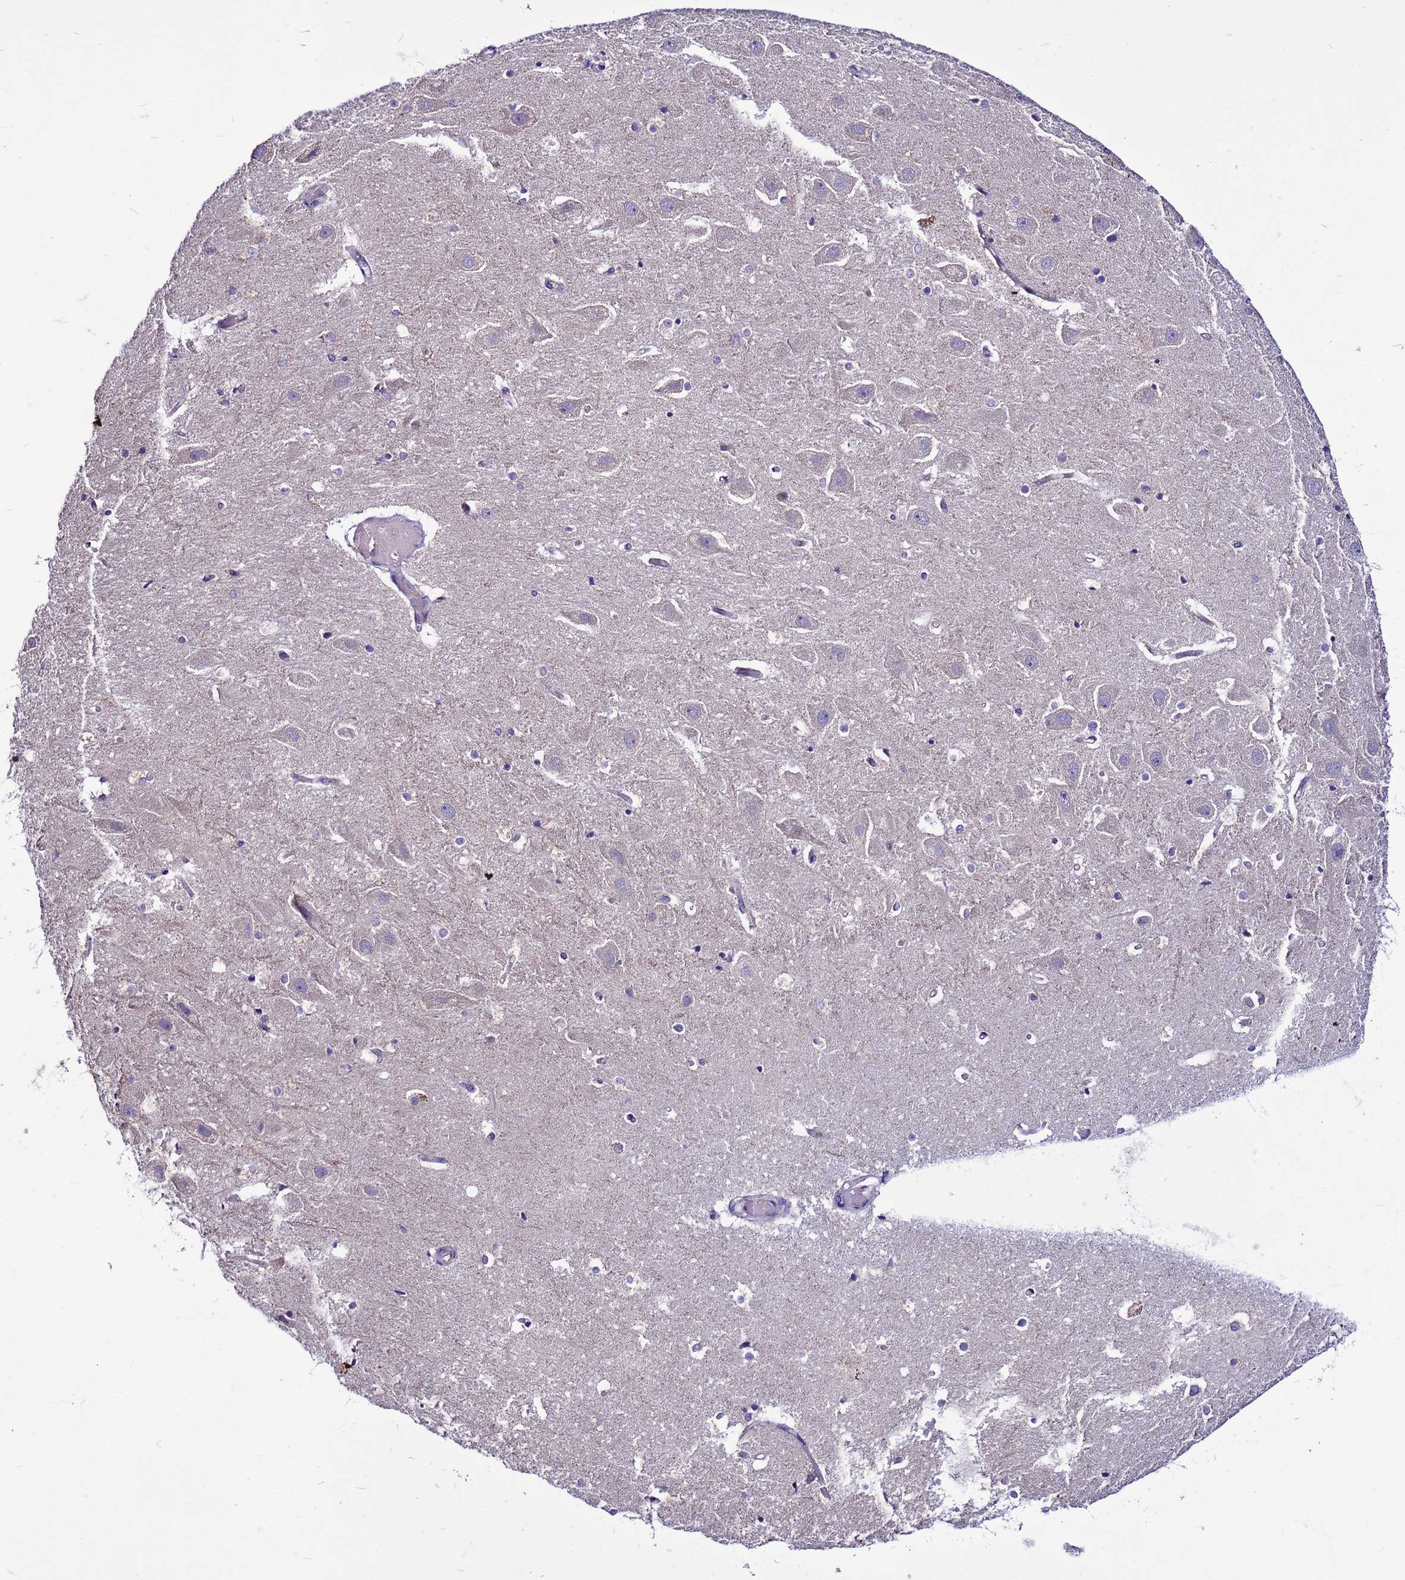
{"staining": {"intensity": "negative", "quantity": "none", "location": "none"}, "tissue": "hippocampus", "cell_type": "Glial cells", "image_type": "normal", "snomed": [{"axis": "morphology", "description": "Normal tissue, NOS"}, {"axis": "topography", "description": "Hippocampus"}], "caption": "Immunohistochemistry histopathology image of benign hippocampus: hippocampus stained with DAB displays no significant protein expression in glial cells. (DAB IHC visualized using brightfield microscopy, high magnification).", "gene": "PKD1", "patient": {"sex": "female", "age": 52}}